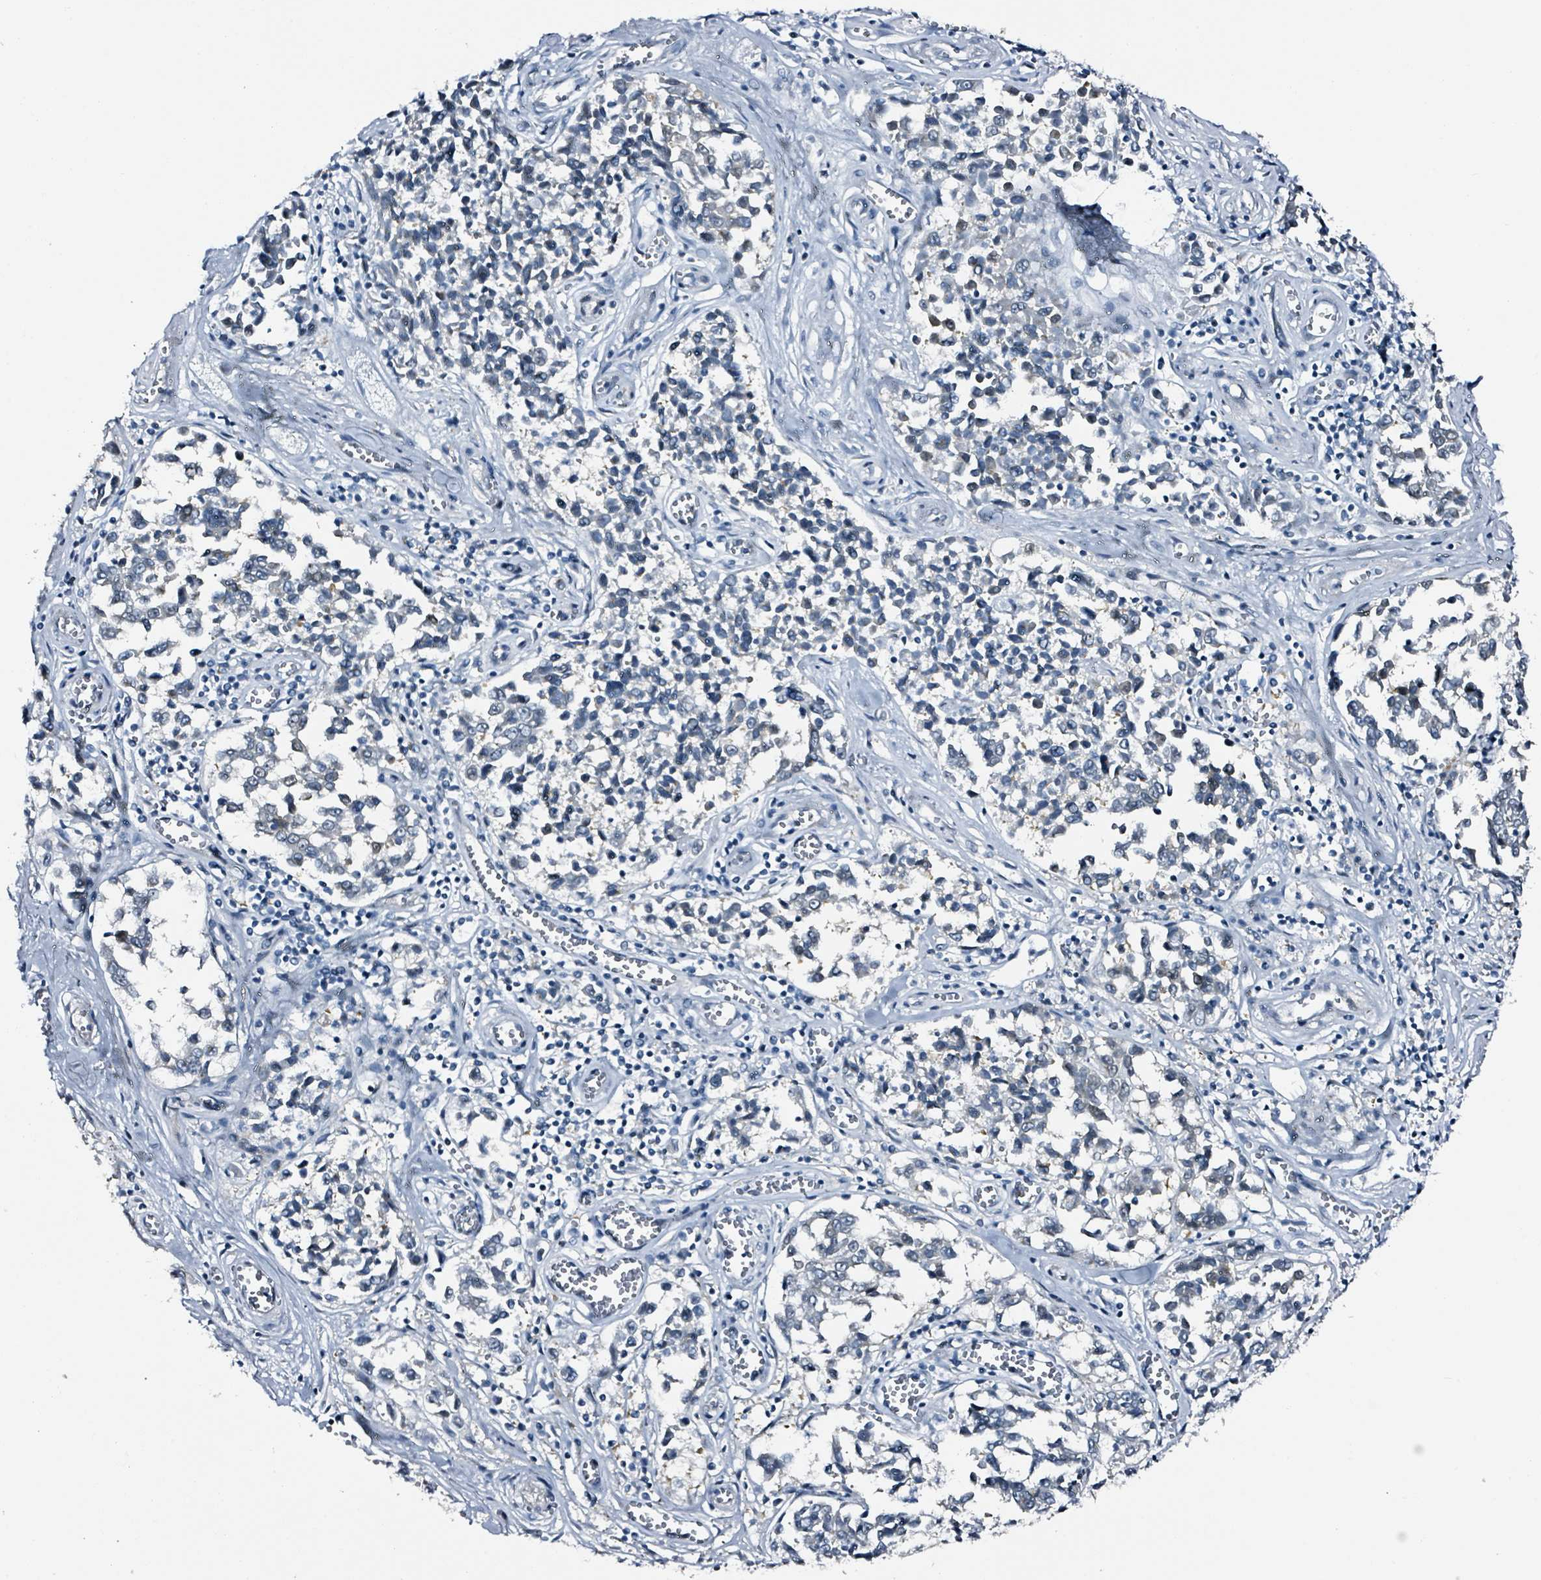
{"staining": {"intensity": "negative", "quantity": "none", "location": "none"}, "tissue": "melanoma", "cell_type": "Tumor cells", "image_type": "cancer", "snomed": [{"axis": "morphology", "description": "Malignant melanoma, NOS"}, {"axis": "topography", "description": "Skin"}], "caption": "Melanoma was stained to show a protein in brown. There is no significant expression in tumor cells.", "gene": "B3GAT3", "patient": {"sex": "female", "age": 64}}